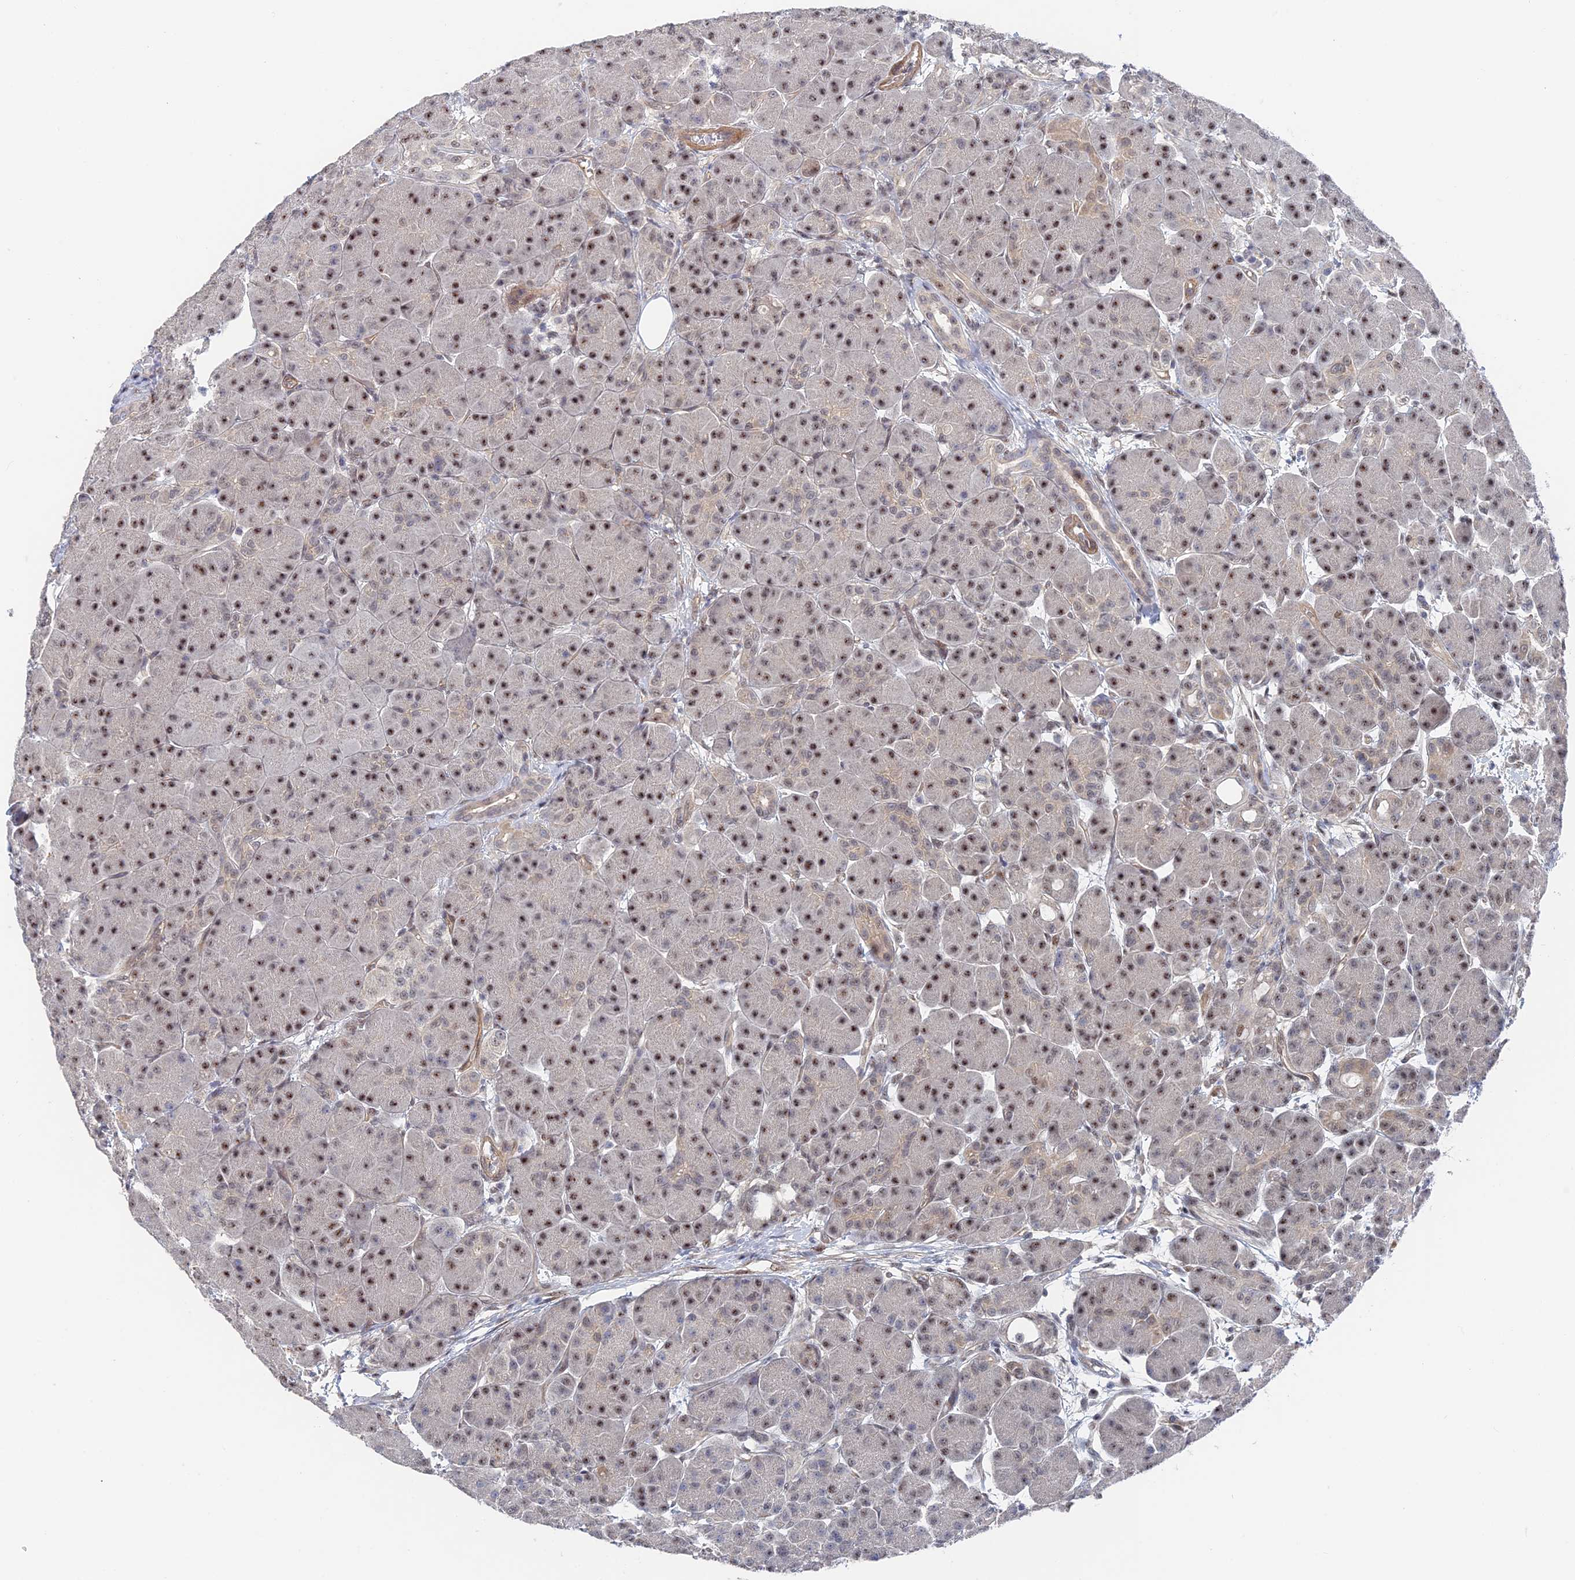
{"staining": {"intensity": "moderate", "quantity": "25%-75%", "location": "nuclear"}, "tissue": "pancreas", "cell_type": "Exocrine glandular cells", "image_type": "normal", "snomed": [{"axis": "morphology", "description": "Normal tissue, NOS"}, {"axis": "topography", "description": "Pancreas"}], "caption": "Immunohistochemistry histopathology image of normal pancreas stained for a protein (brown), which demonstrates medium levels of moderate nuclear expression in about 25%-75% of exocrine glandular cells.", "gene": "CFAP92", "patient": {"sex": "male", "age": 63}}